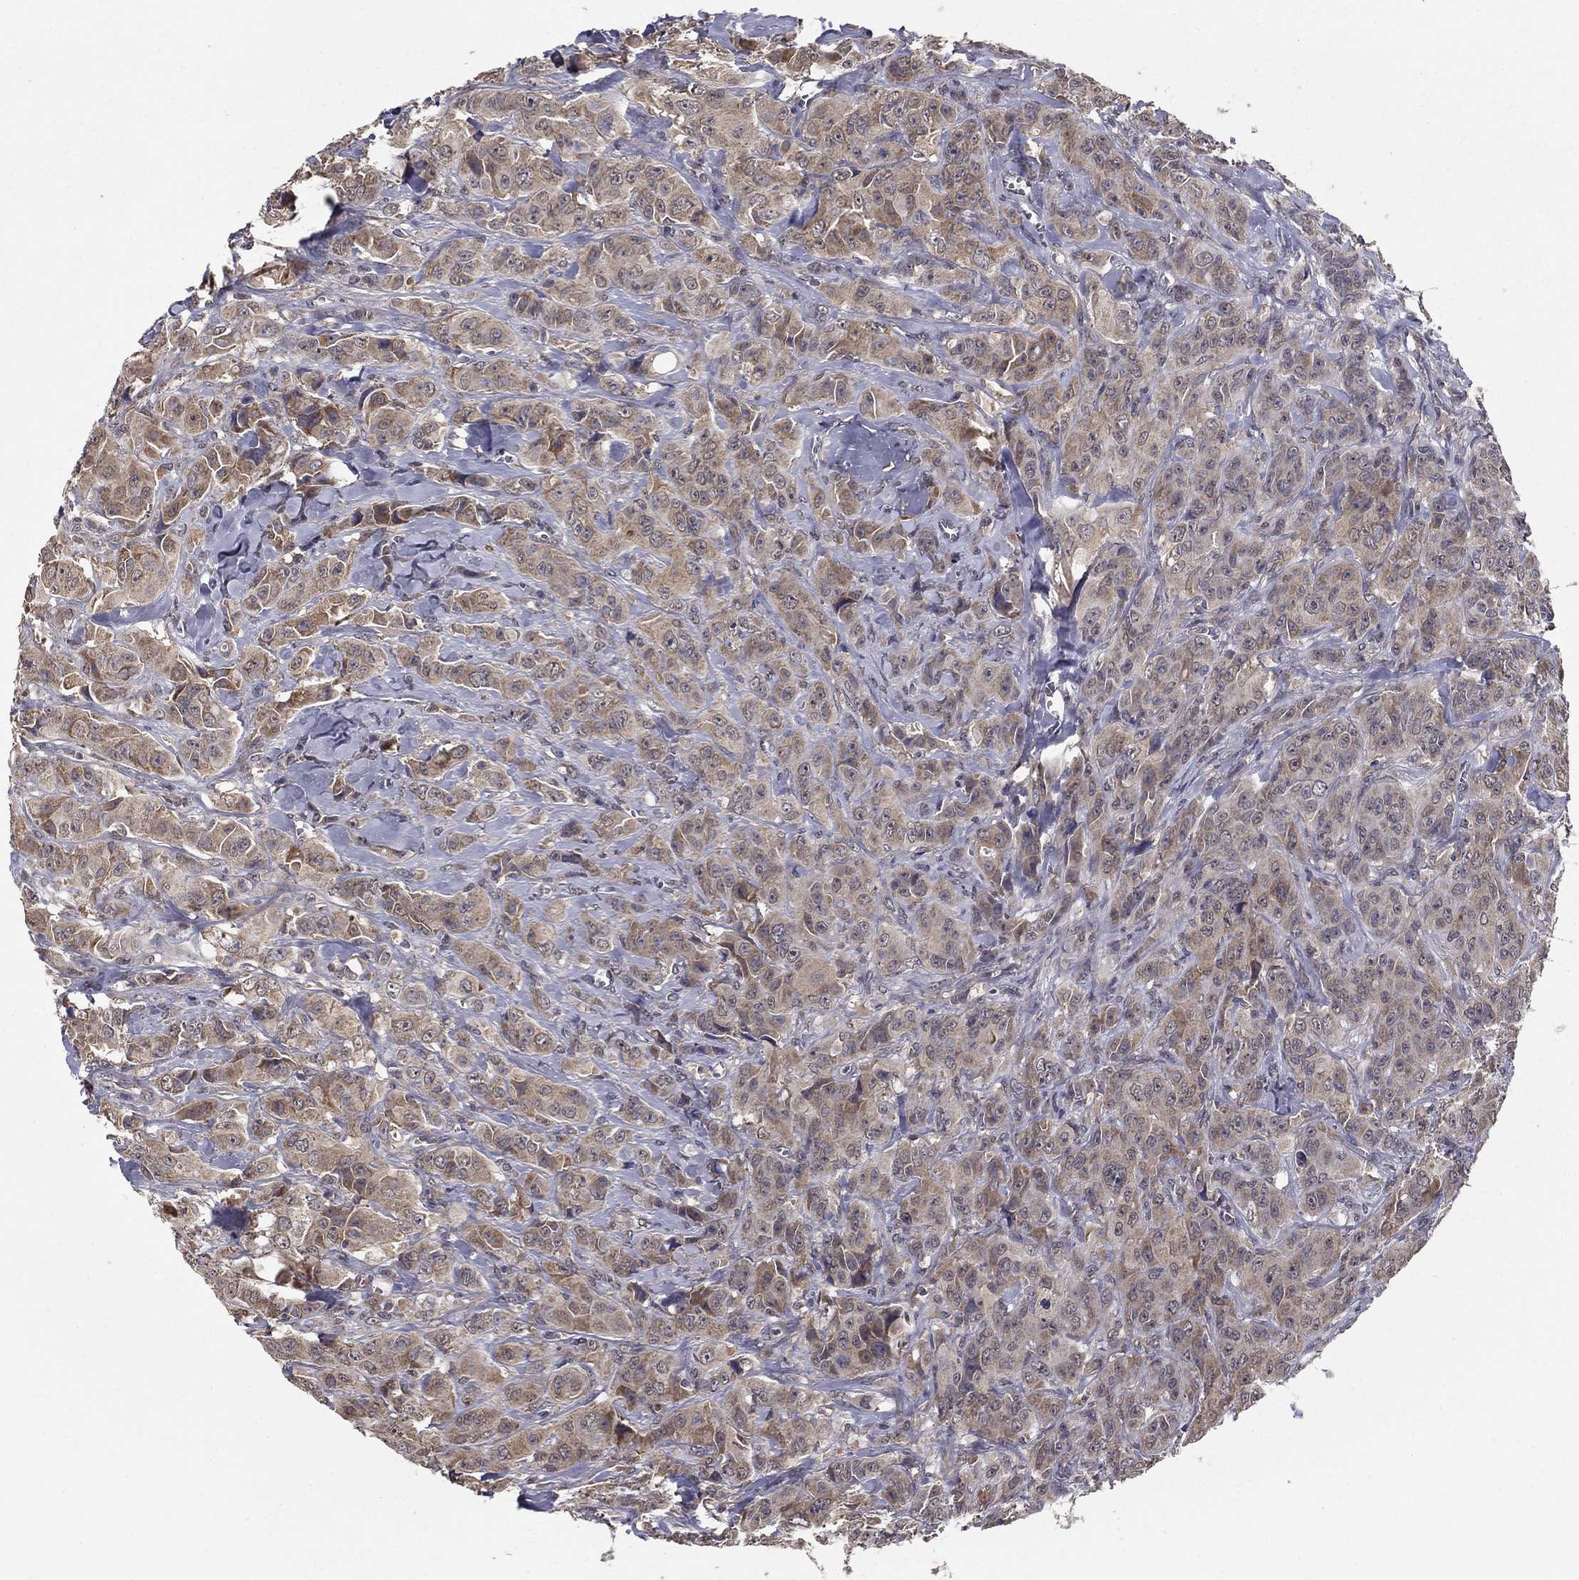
{"staining": {"intensity": "weak", "quantity": ">75%", "location": "cytoplasmic/membranous"}, "tissue": "breast cancer", "cell_type": "Tumor cells", "image_type": "cancer", "snomed": [{"axis": "morphology", "description": "Duct carcinoma"}, {"axis": "topography", "description": "Breast"}], "caption": "IHC histopathology image of infiltrating ductal carcinoma (breast) stained for a protein (brown), which reveals low levels of weak cytoplasmic/membranous expression in approximately >75% of tumor cells.", "gene": "SLC2A13", "patient": {"sex": "female", "age": 43}}